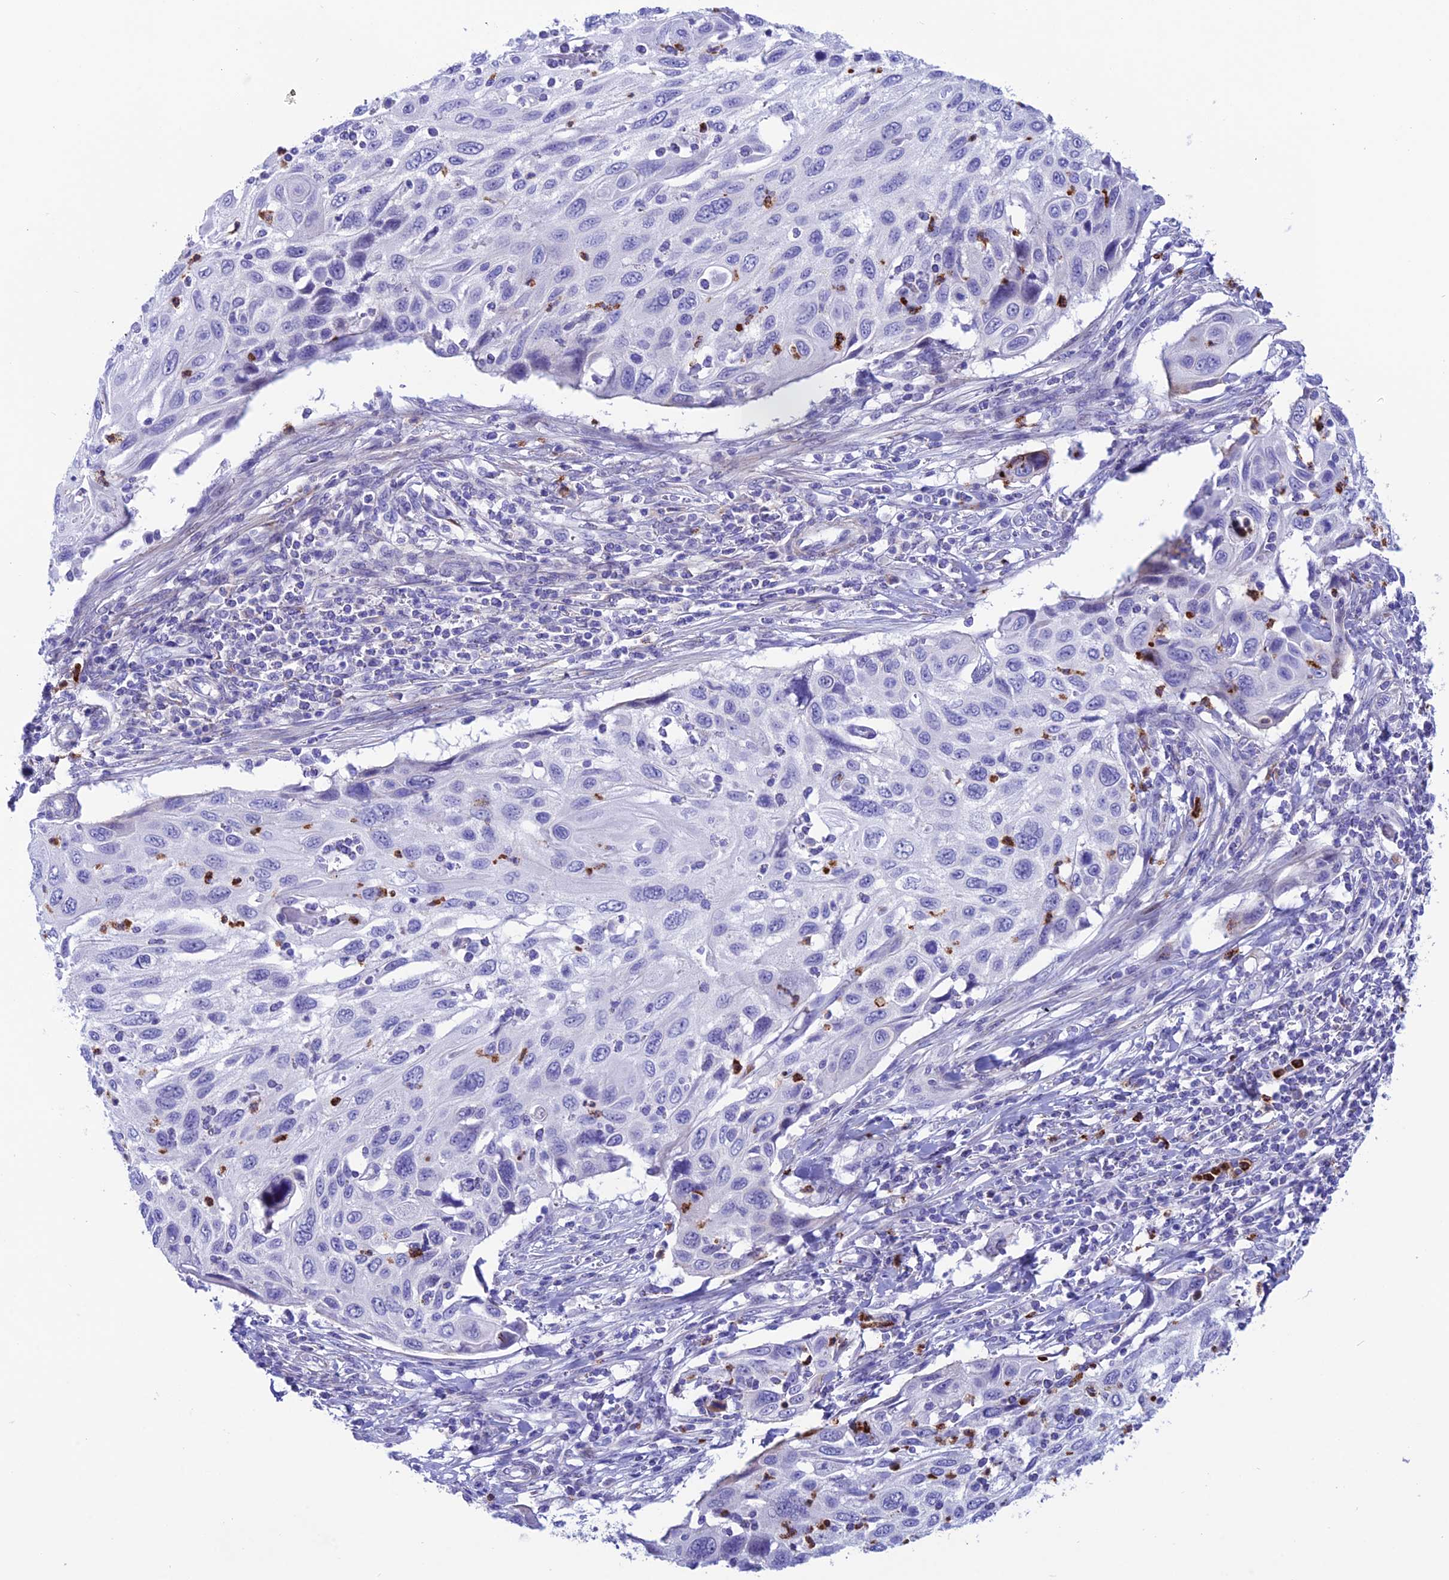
{"staining": {"intensity": "negative", "quantity": "none", "location": "none"}, "tissue": "cervical cancer", "cell_type": "Tumor cells", "image_type": "cancer", "snomed": [{"axis": "morphology", "description": "Squamous cell carcinoma, NOS"}, {"axis": "topography", "description": "Cervix"}], "caption": "Cervical cancer (squamous cell carcinoma) stained for a protein using immunohistochemistry demonstrates no expression tumor cells.", "gene": "COL6A6", "patient": {"sex": "female", "age": 70}}